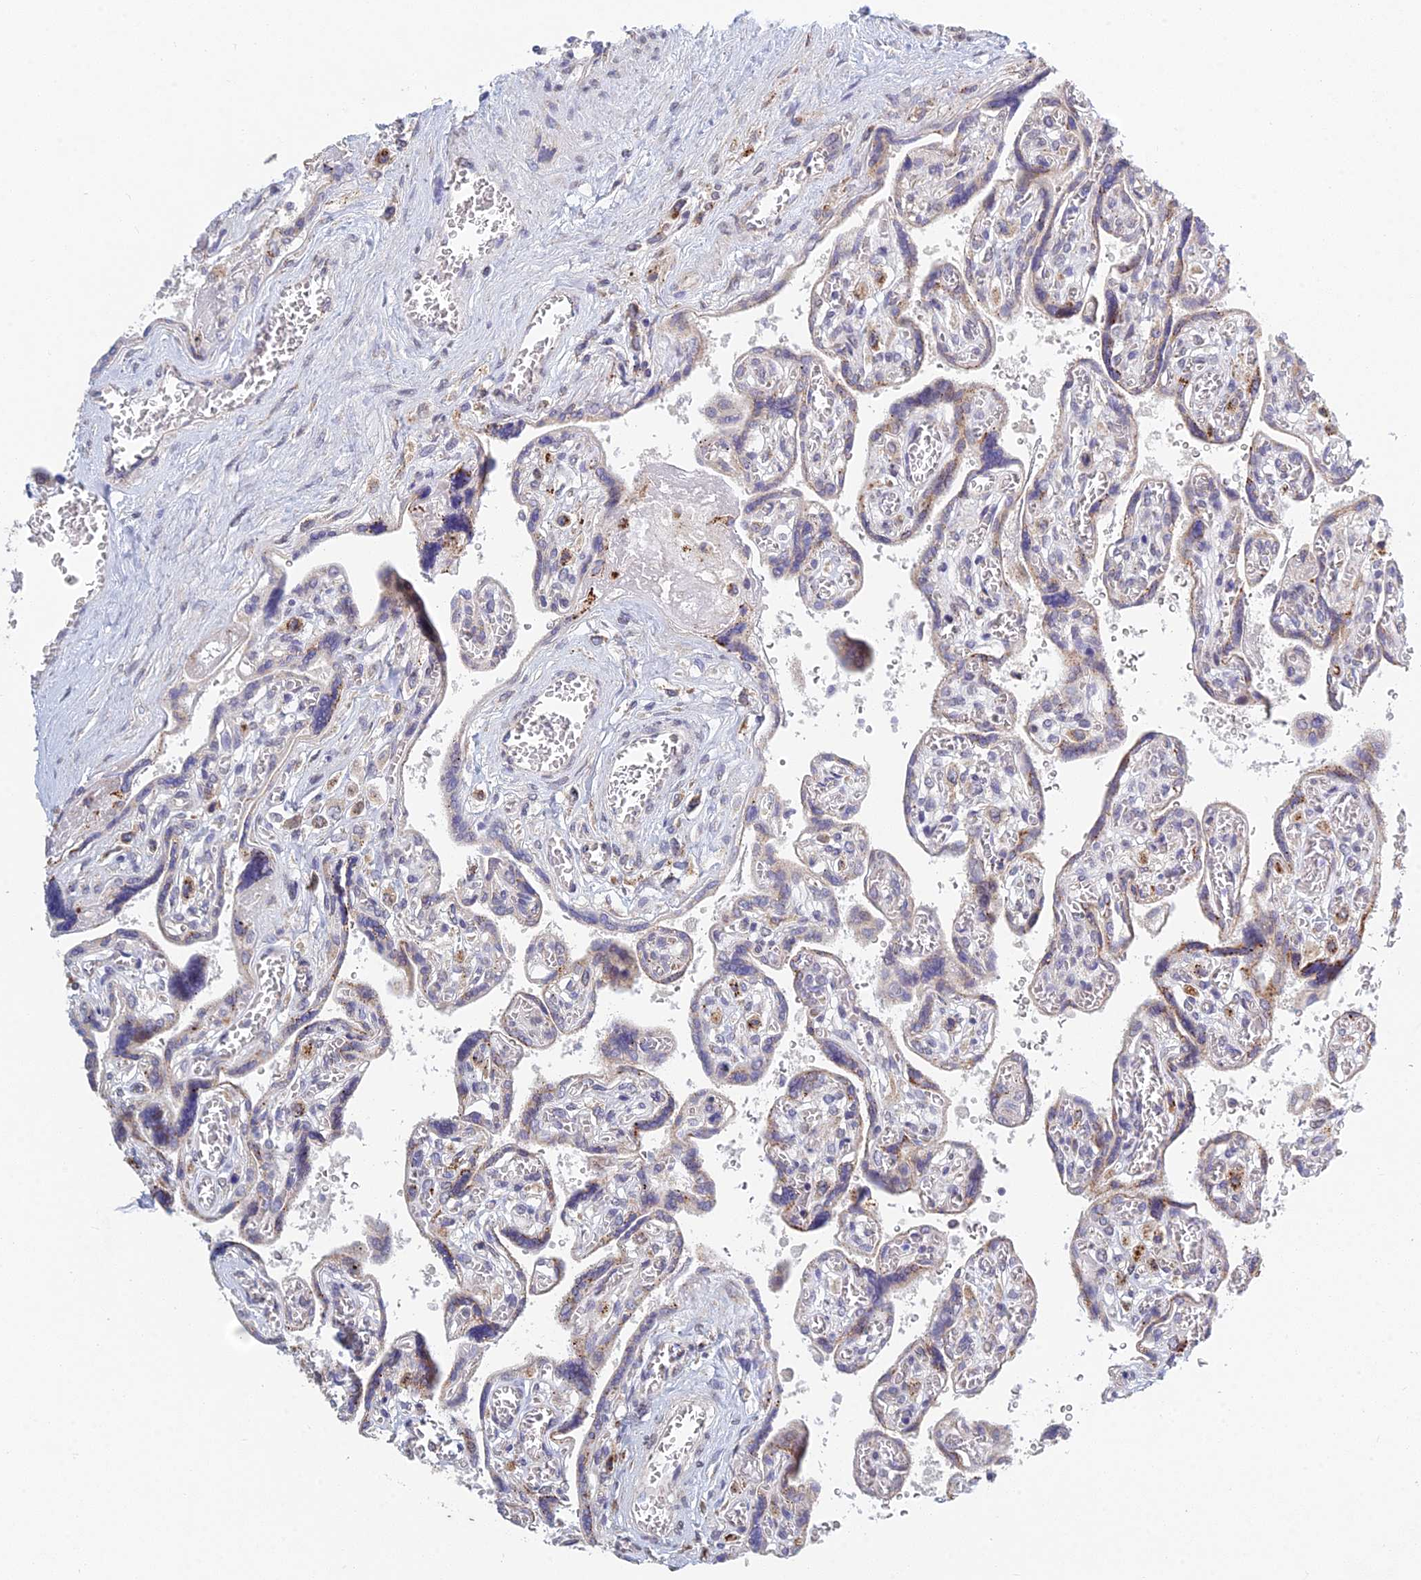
{"staining": {"intensity": "moderate", "quantity": "<25%", "location": "cytoplasmic/membranous"}, "tissue": "placenta", "cell_type": "Trophoblastic cells", "image_type": "normal", "snomed": [{"axis": "morphology", "description": "Normal tissue, NOS"}, {"axis": "topography", "description": "Placenta"}], "caption": "Trophoblastic cells display low levels of moderate cytoplasmic/membranous positivity in about <25% of cells in unremarkable human placenta. Nuclei are stained in blue.", "gene": "FOXS1", "patient": {"sex": "female", "age": 39}}